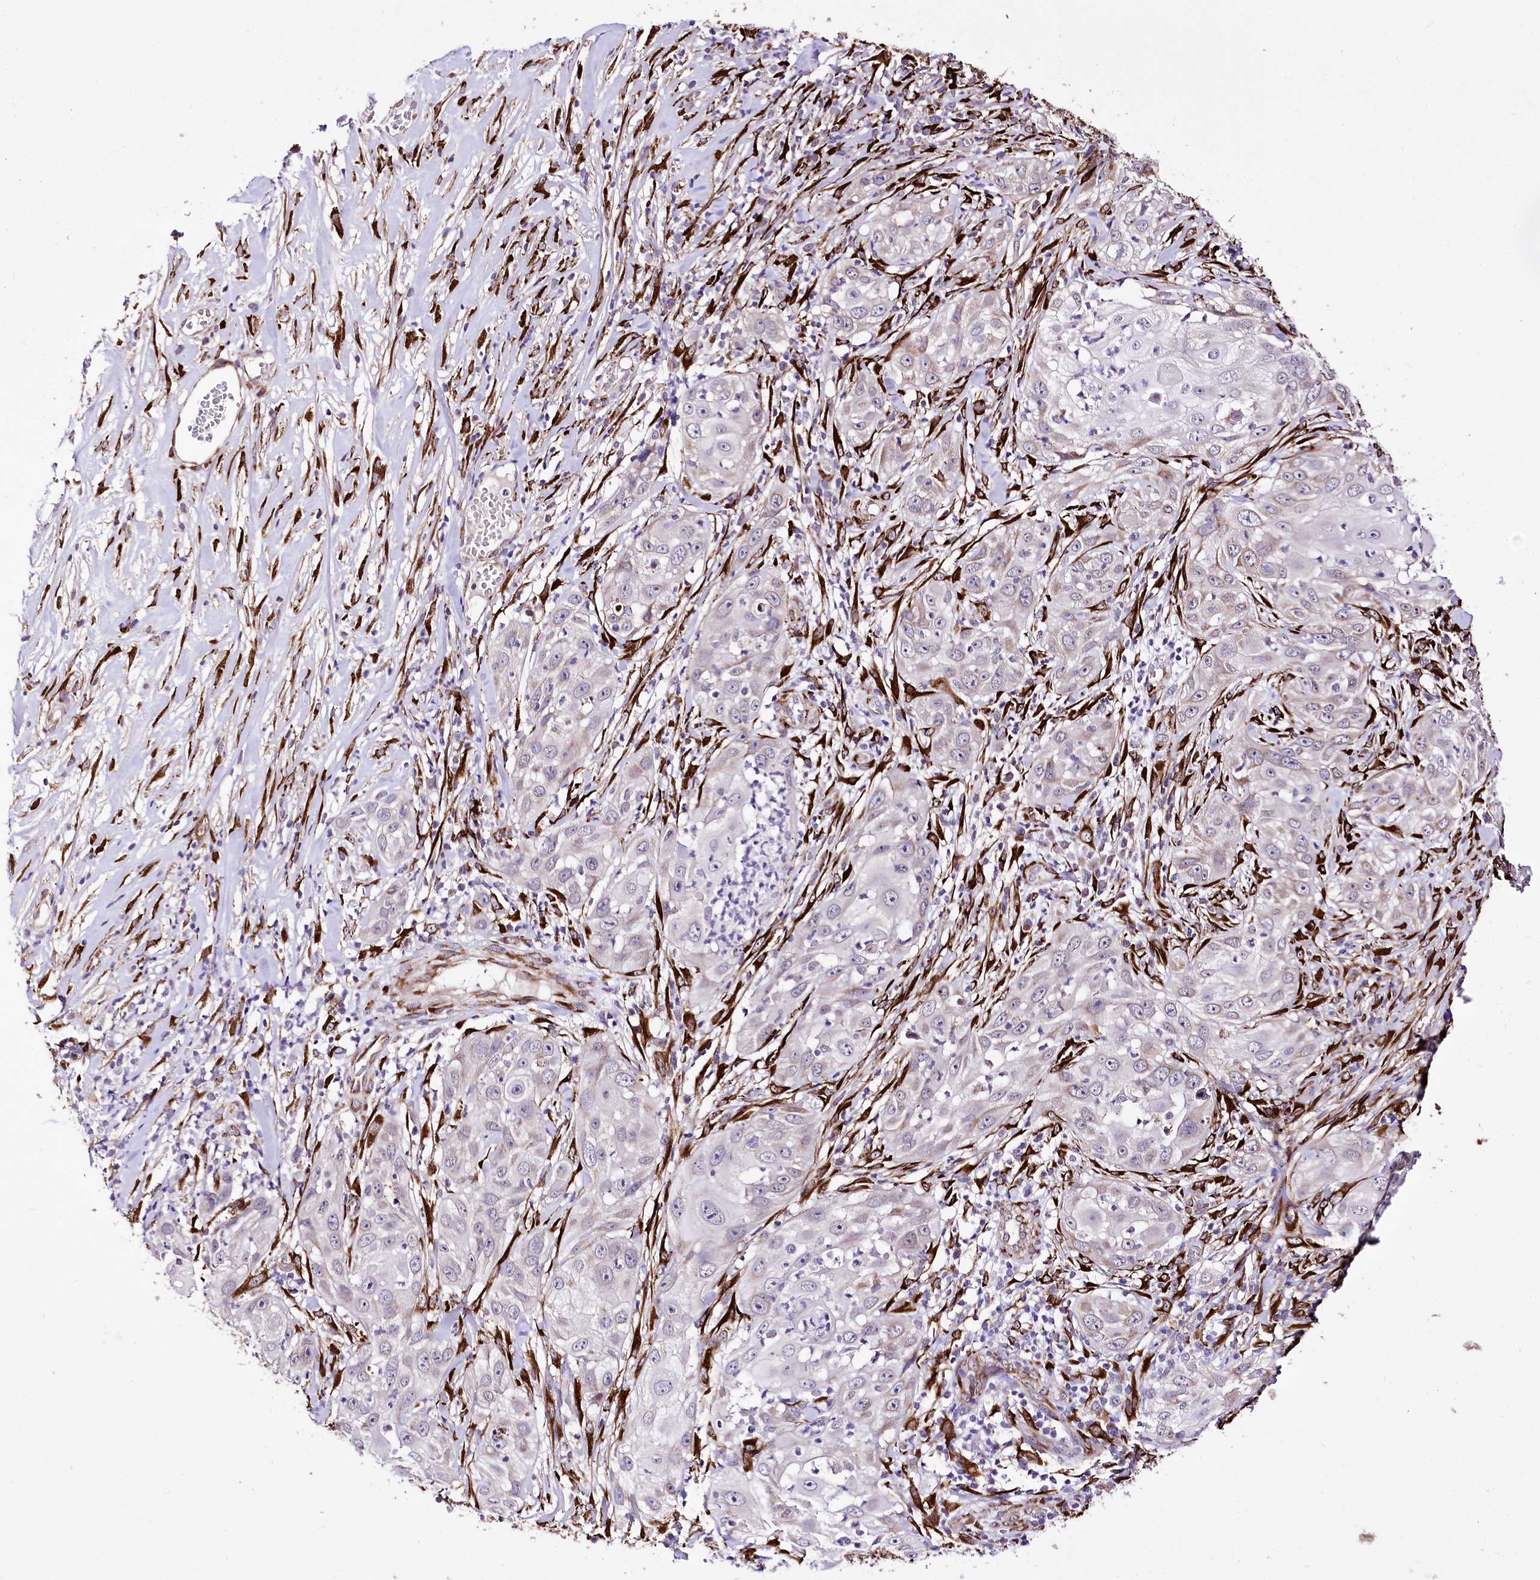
{"staining": {"intensity": "negative", "quantity": "none", "location": "none"}, "tissue": "skin cancer", "cell_type": "Tumor cells", "image_type": "cancer", "snomed": [{"axis": "morphology", "description": "Squamous cell carcinoma, NOS"}, {"axis": "topography", "description": "Skin"}], "caption": "This is an IHC image of human squamous cell carcinoma (skin). There is no positivity in tumor cells.", "gene": "WWC1", "patient": {"sex": "female", "age": 44}}